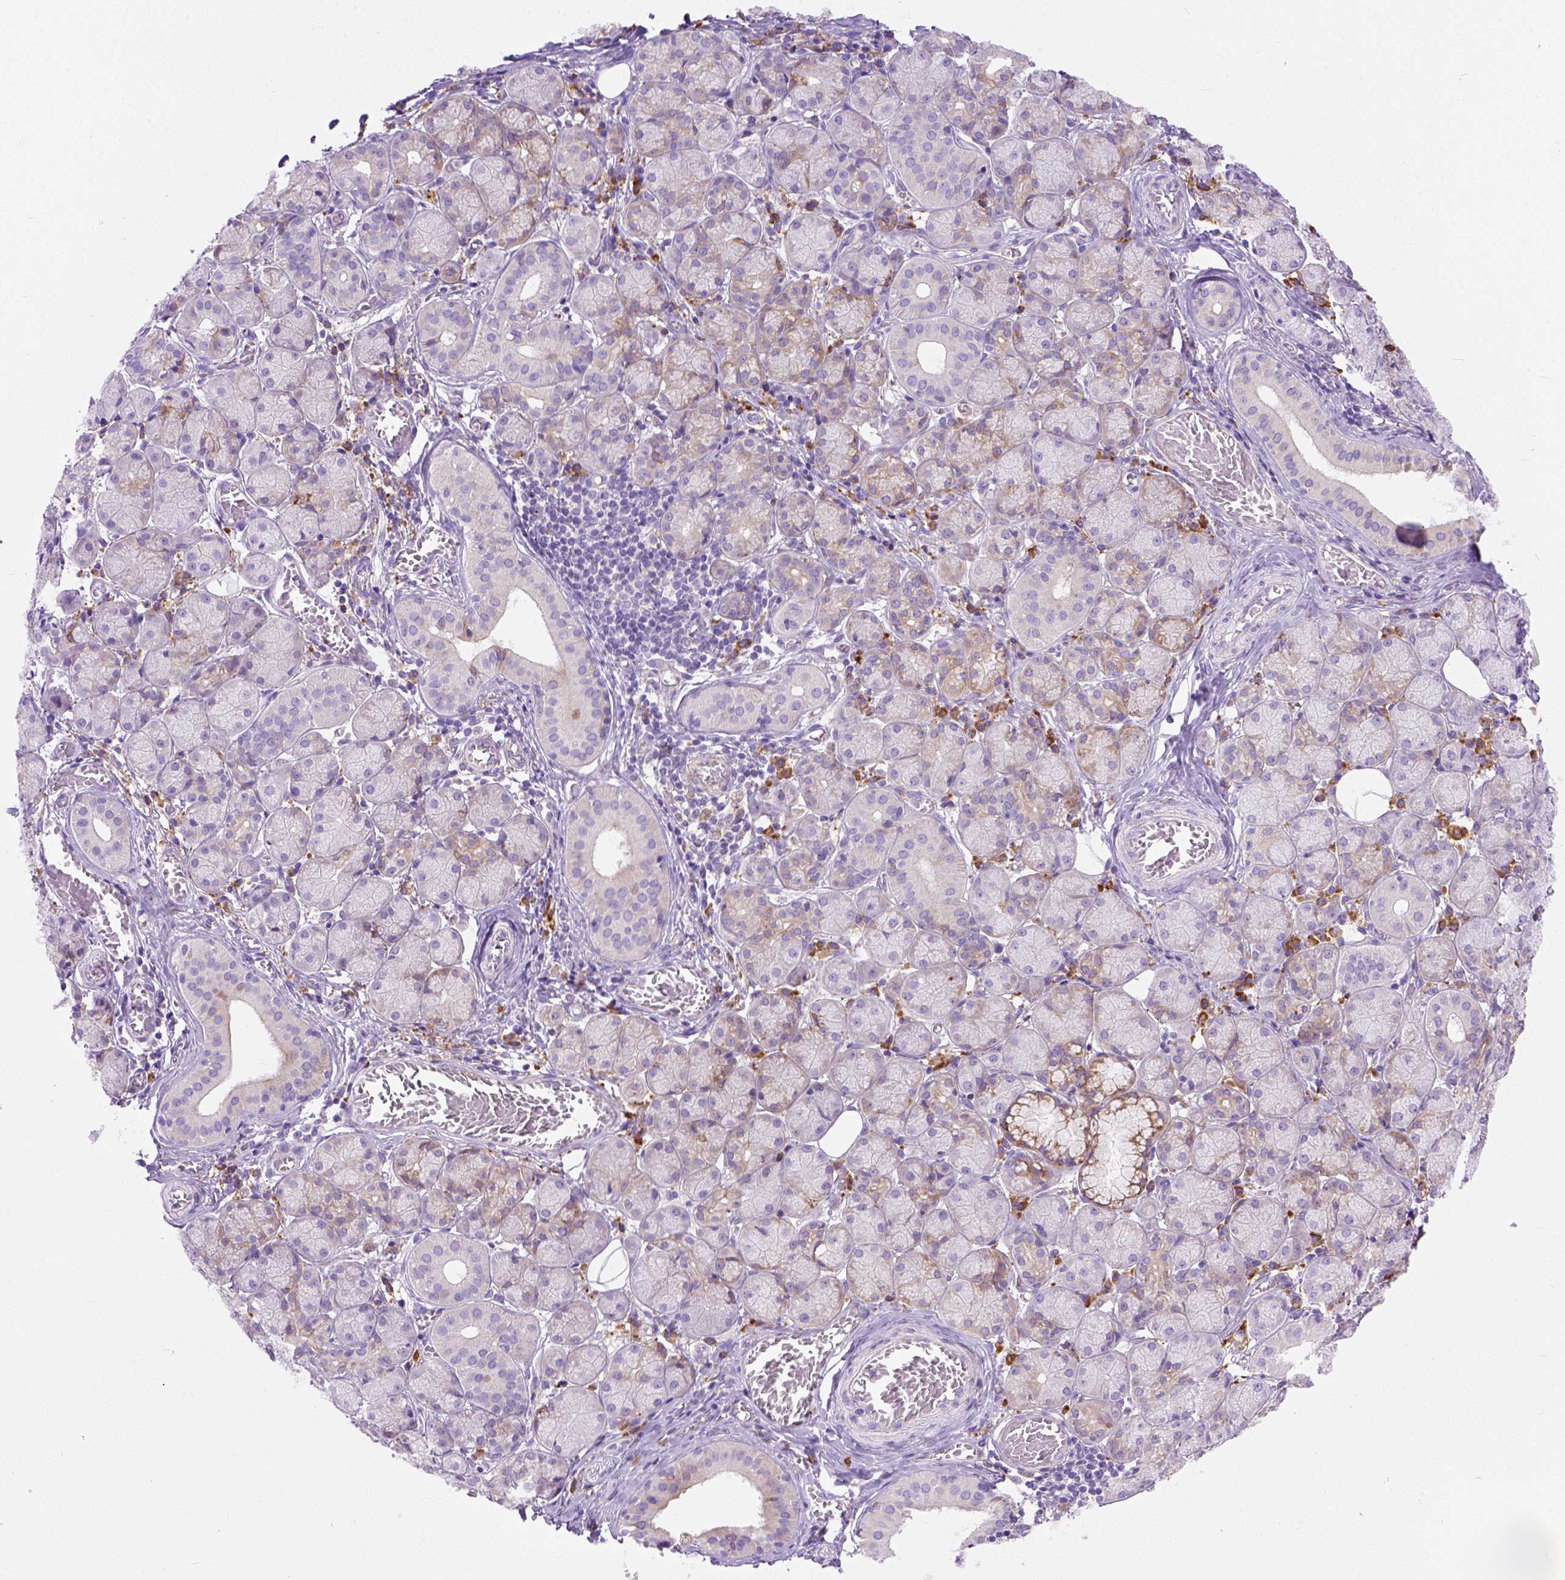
{"staining": {"intensity": "moderate", "quantity": "<25%", "location": "cytoplasmic/membranous"}, "tissue": "salivary gland", "cell_type": "Glandular cells", "image_type": "normal", "snomed": [{"axis": "morphology", "description": "Normal tissue, NOS"}, {"axis": "topography", "description": "Salivary gland"}, {"axis": "topography", "description": "Peripheral nerve tissue"}], "caption": "The image shows staining of normal salivary gland, revealing moderate cytoplasmic/membranous protein expression (brown color) within glandular cells.", "gene": "PLK4", "patient": {"sex": "female", "age": 24}}